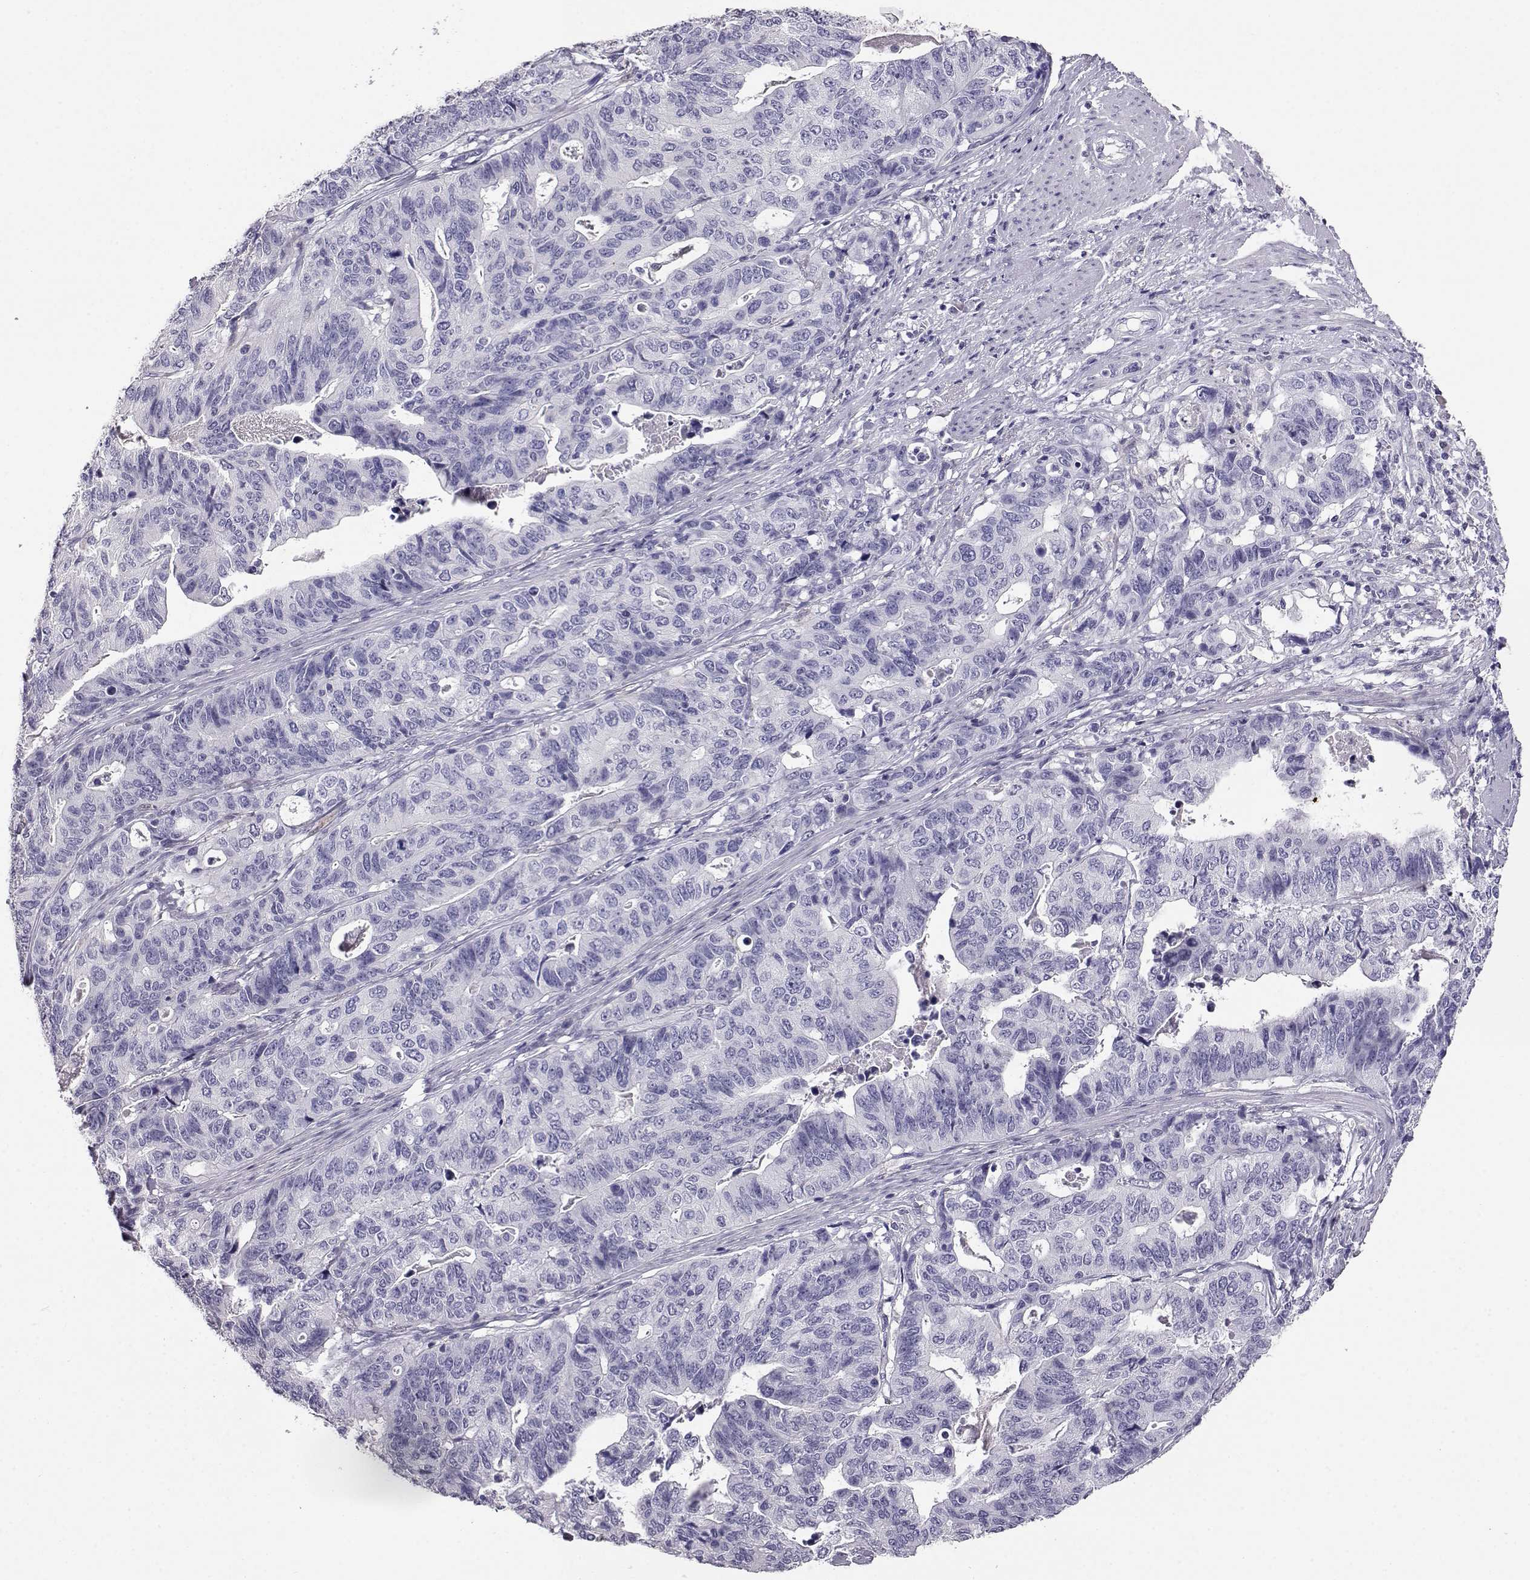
{"staining": {"intensity": "negative", "quantity": "none", "location": "none"}, "tissue": "stomach cancer", "cell_type": "Tumor cells", "image_type": "cancer", "snomed": [{"axis": "morphology", "description": "Adenocarcinoma, NOS"}, {"axis": "topography", "description": "Stomach, upper"}], "caption": "The immunohistochemistry histopathology image has no significant expression in tumor cells of stomach cancer (adenocarcinoma) tissue.", "gene": "AKR1B1", "patient": {"sex": "female", "age": 67}}